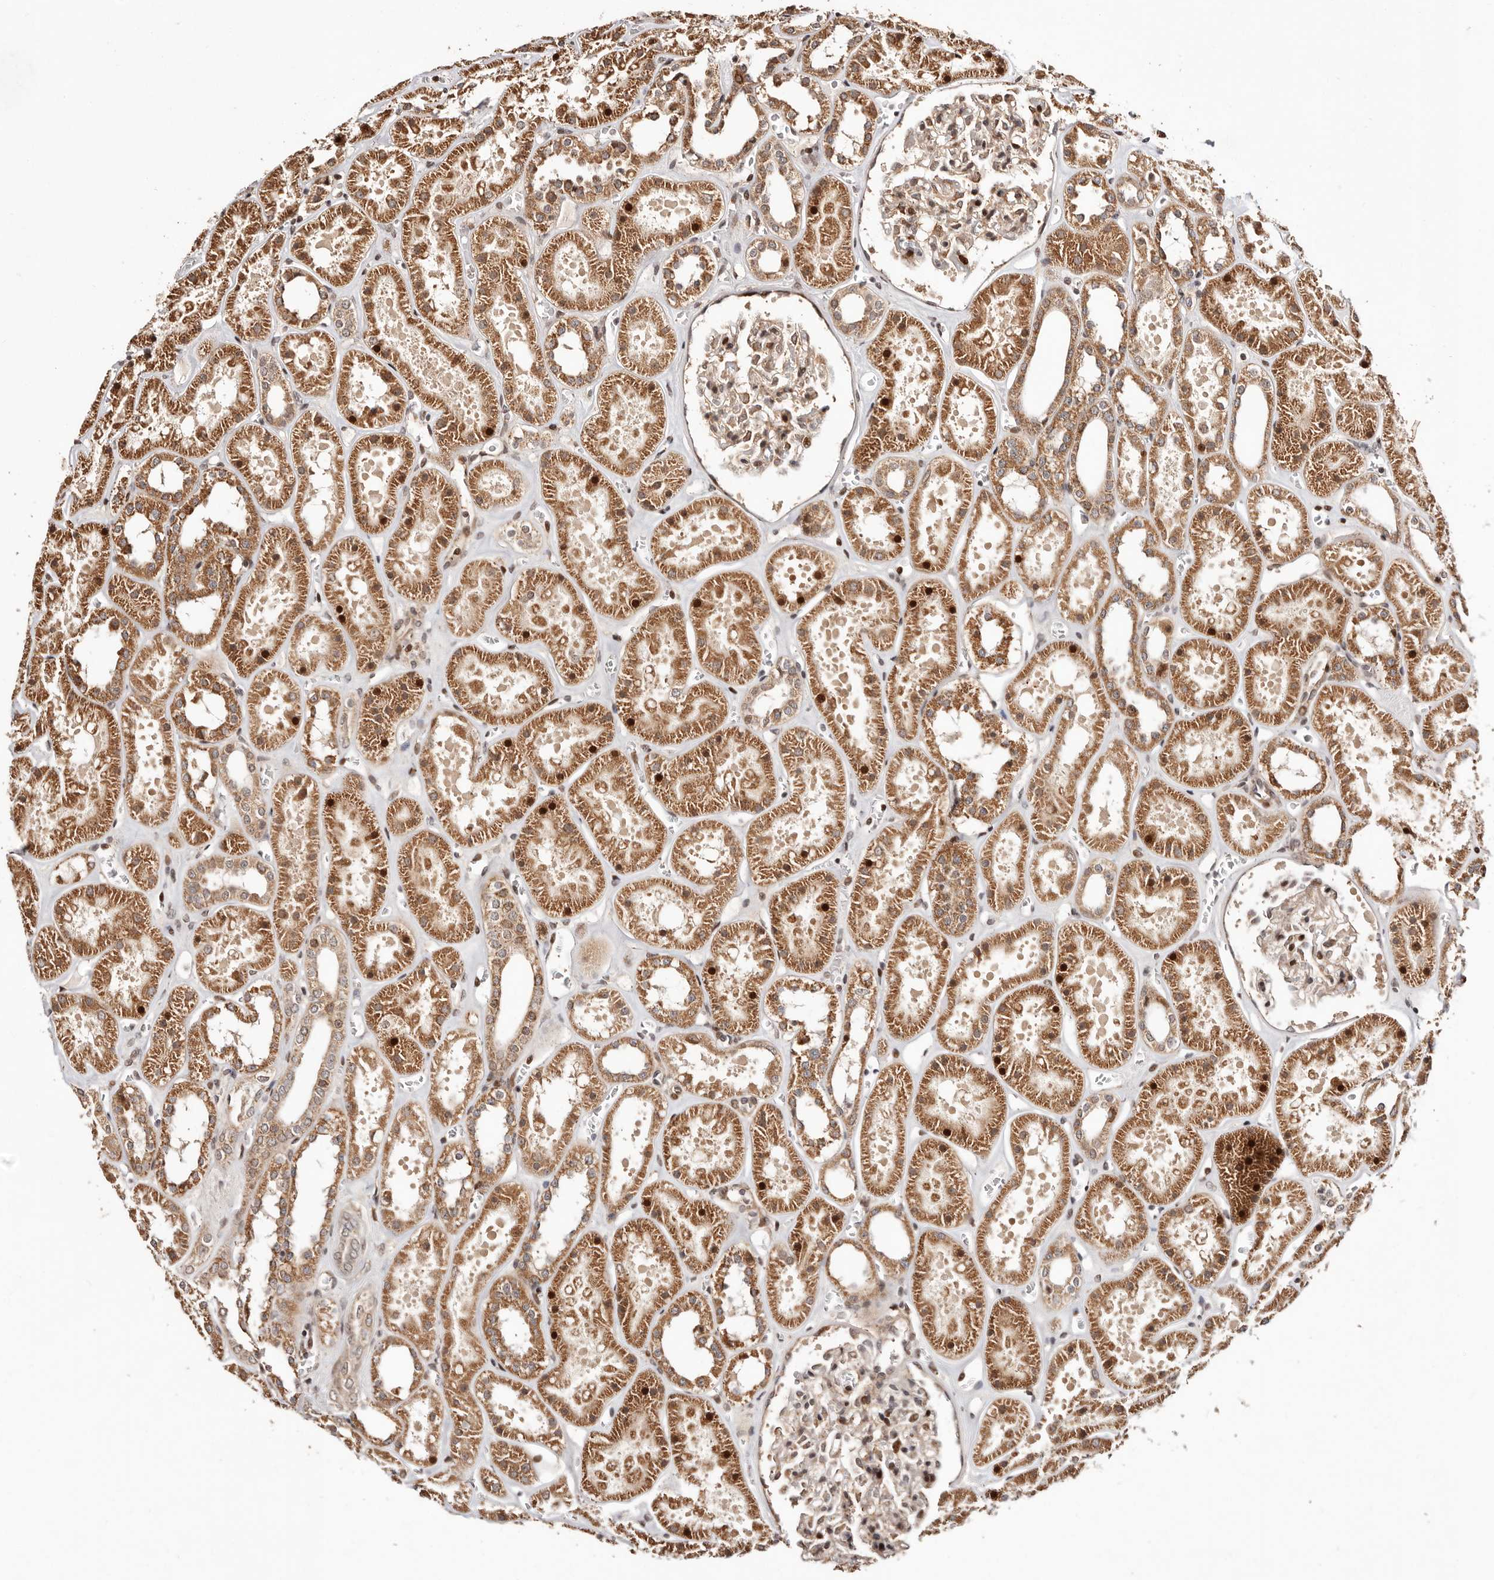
{"staining": {"intensity": "moderate", "quantity": ">75%", "location": "cytoplasmic/membranous,nuclear"}, "tissue": "kidney", "cell_type": "Cells in glomeruli", "image_type": "normal", "snomed": [{"axis": "morphology", "description": "Normal tissue, NOS"}, {"axis": "topography", "description": "Kidney"}], "caption": "About >75% of cells in glomeruli in benign kidney reveal moderate cytoplasmic/membranous,nuclear protein staining as visualized by brown immunohistochemical staining.", "gene": "HIVEP3", "patient": {"sex": "female", "age": 41}}